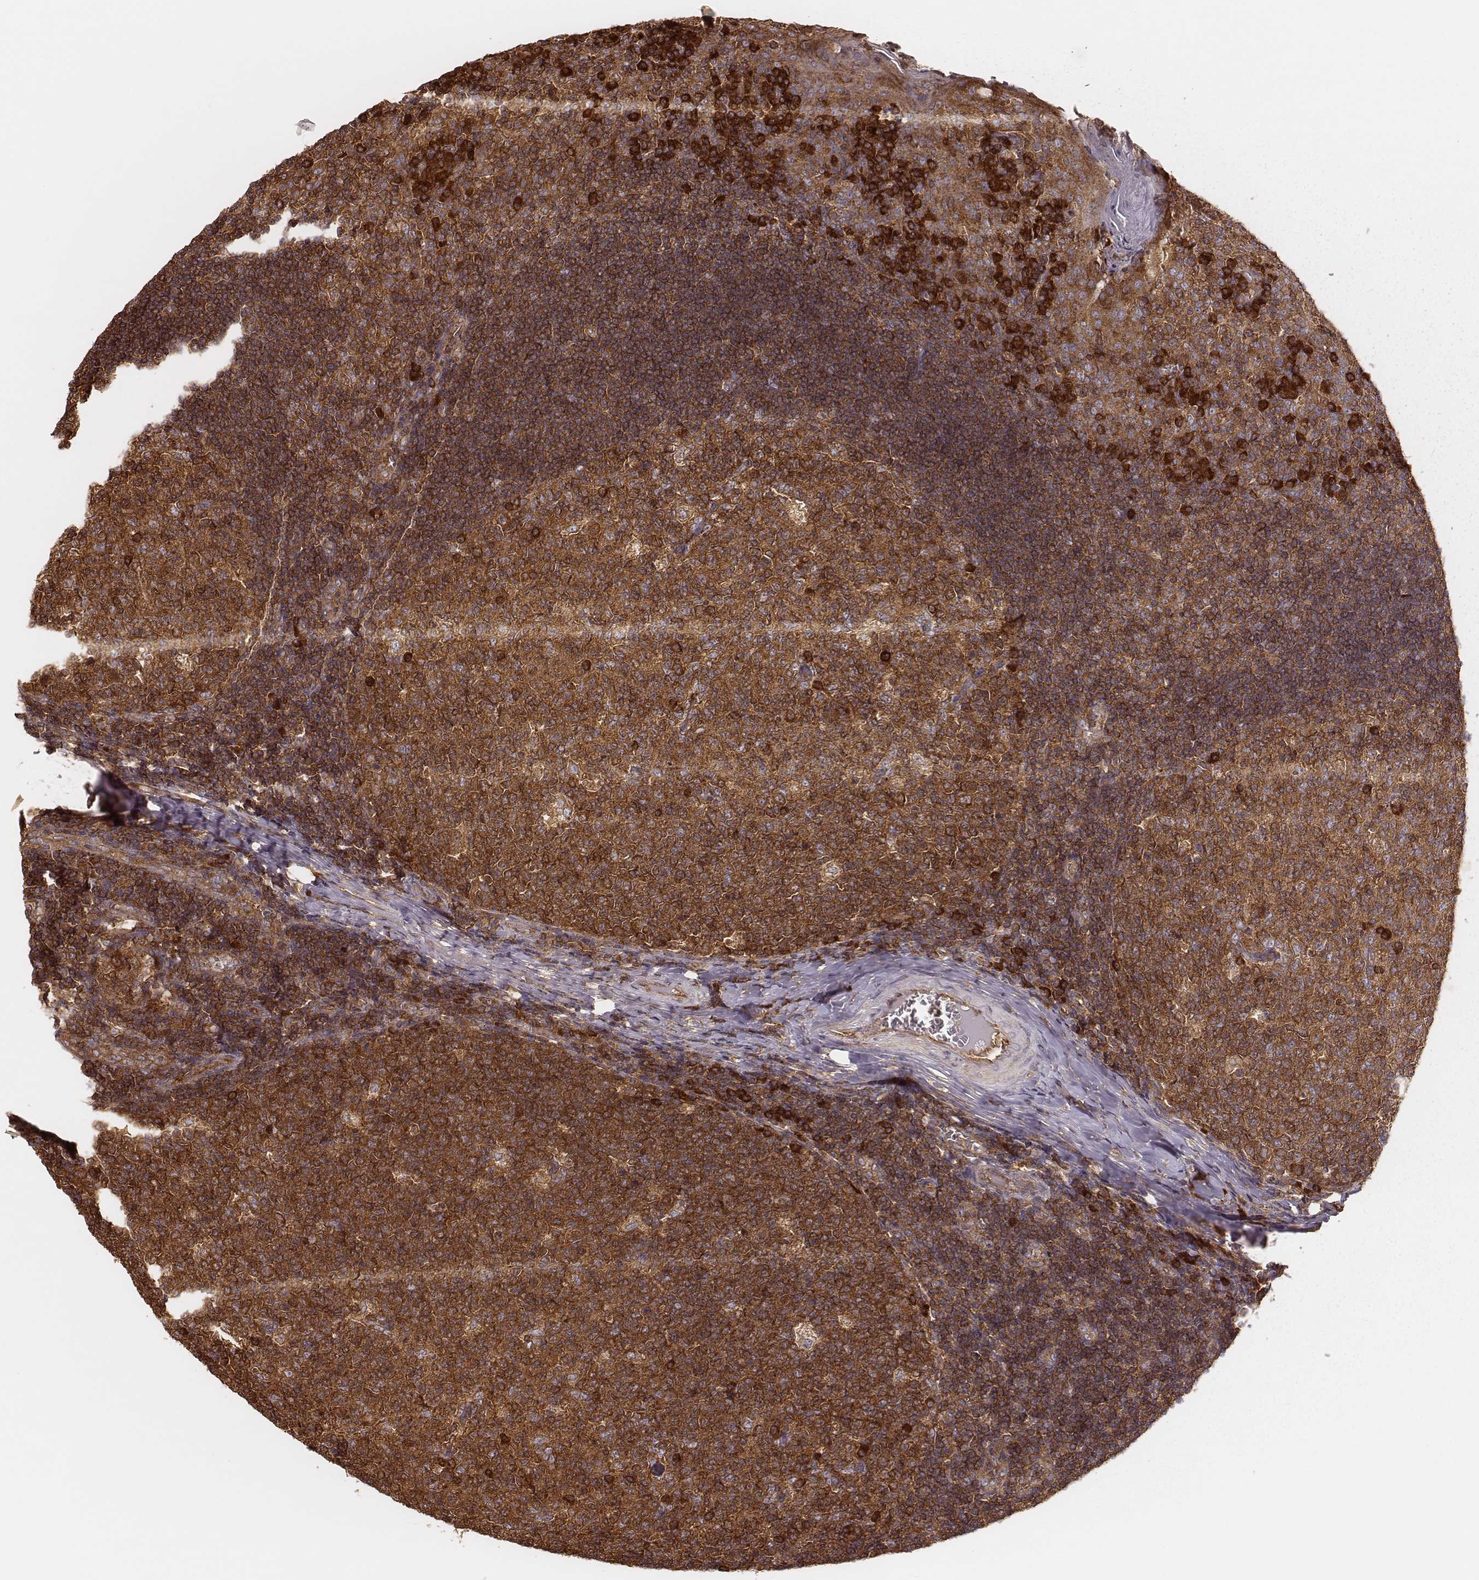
{"staining": {"intensity": "strong", "quantity": ">75%", "location": "cytoplasmic/membranous"}, "tissue": "tonsil", "cell_type": "Germinal center cells", "image_type": "normal", "snomed": [{"axis": "morphology", "description": "Normal tissue, NOS"}, {"axis": "topography", "description": "Tonsil"}], "caption": "Germinal center cells demonstrate high levels of strong cytoplasmic/membranous expression in about >75% of cells in unremarkable tonsil.", "gene": "CARS1", "patient": {"sex": "female", "age": 13}}